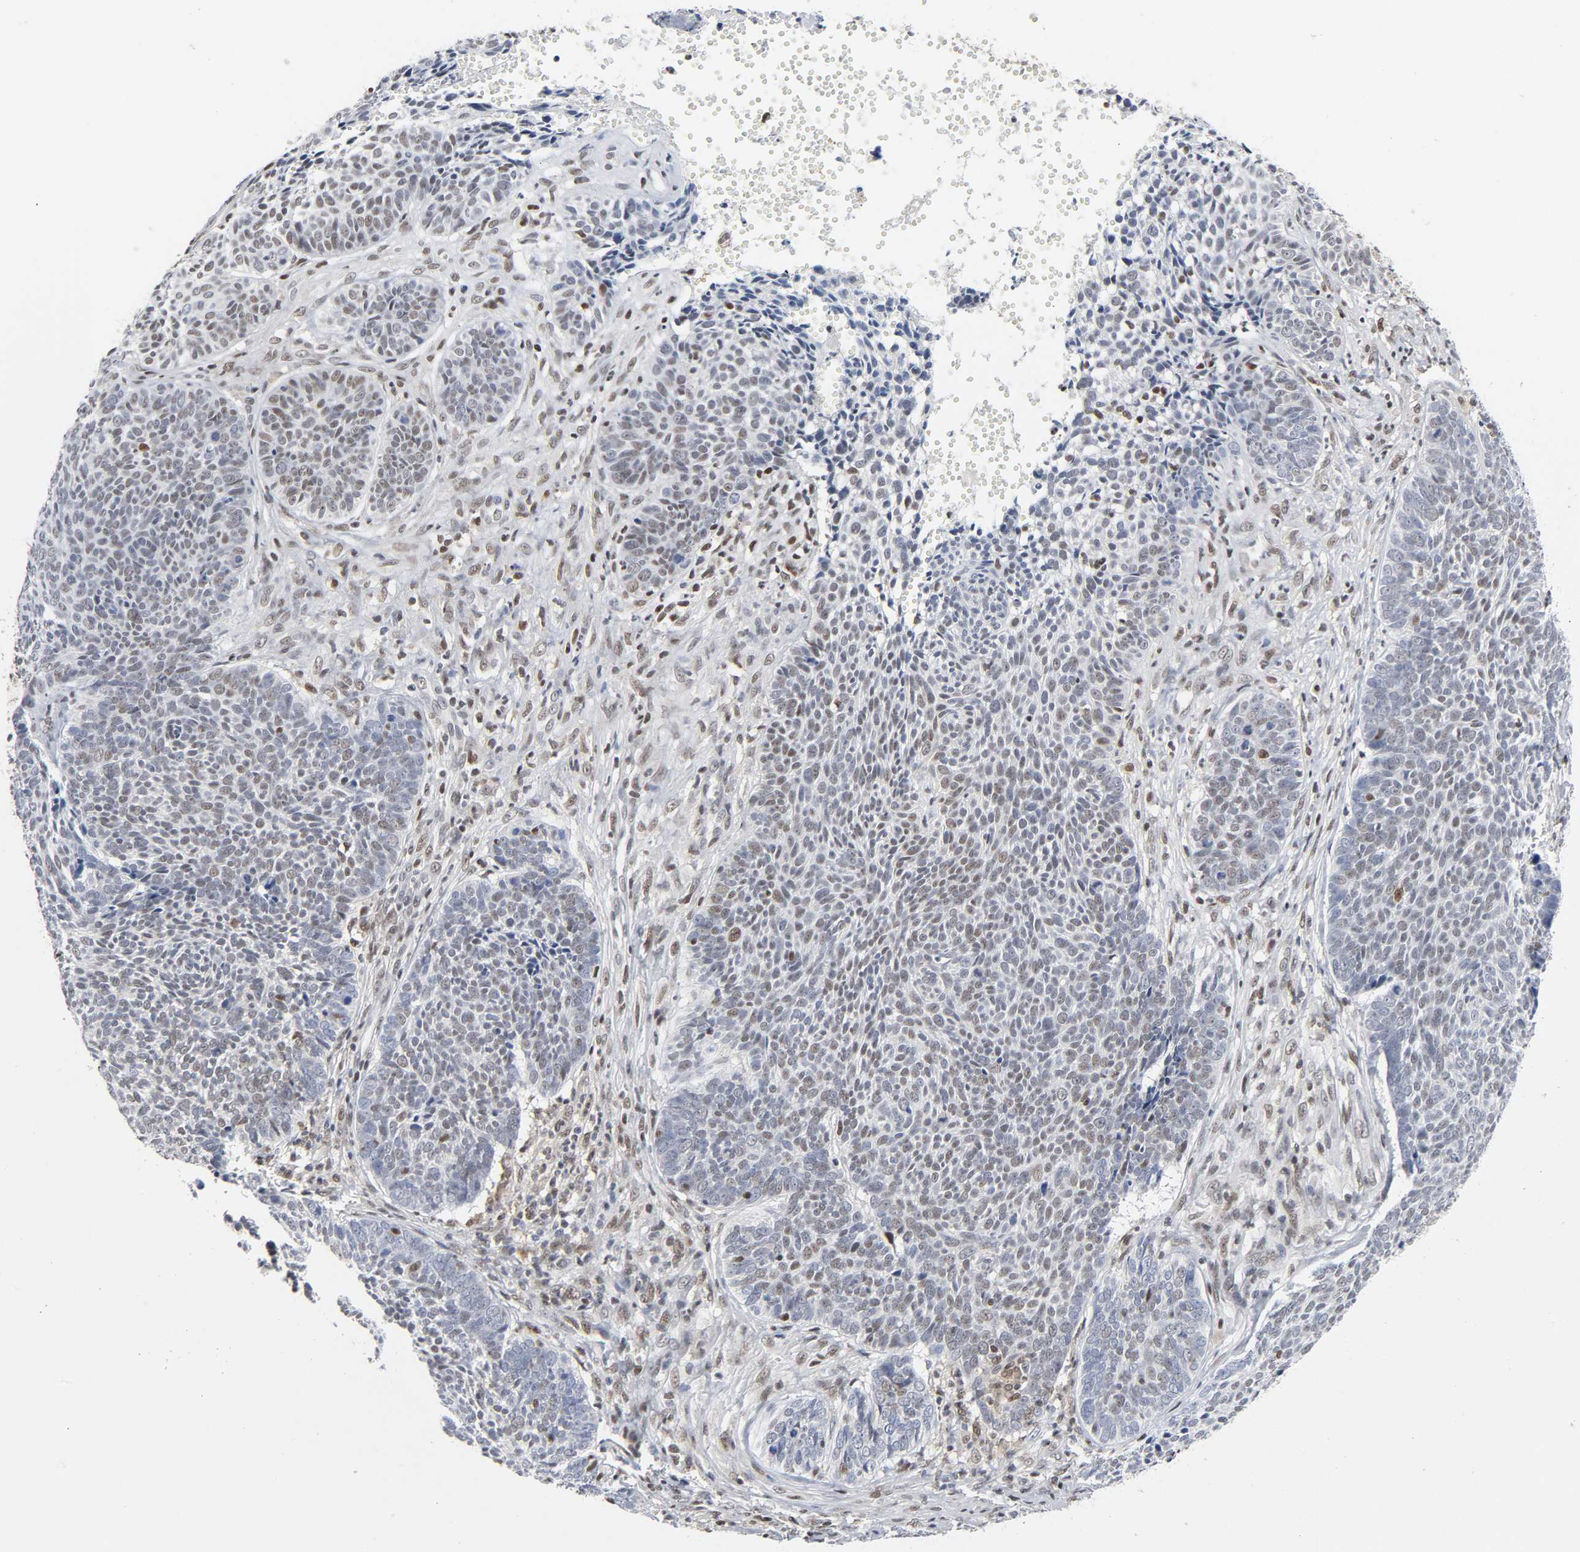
{"staining": {"intensity": "weak", "quantity": "25%-75%", "location": "nuclear"}, "tissue": "skin cancer", "cell_type": "Tumor cells", "image_type": "cancer", "snomed": [{"axis": "morphology", "description": "Basal cell carcinoma"}, {"axis": "topography", "description": "Skin"}], "caption": "Protein expression by immunohistochemistry shows weak nuclear positivity in approximately 25%-75% of tumor cells in skin basal cell carcinoma. (DAB (3,3'-diaminobenzidine) IHC, brown staining for protein, blue staining for nuclei).", "gene": "KAT2B", "patient": {"sex": "male", "age": 84}}